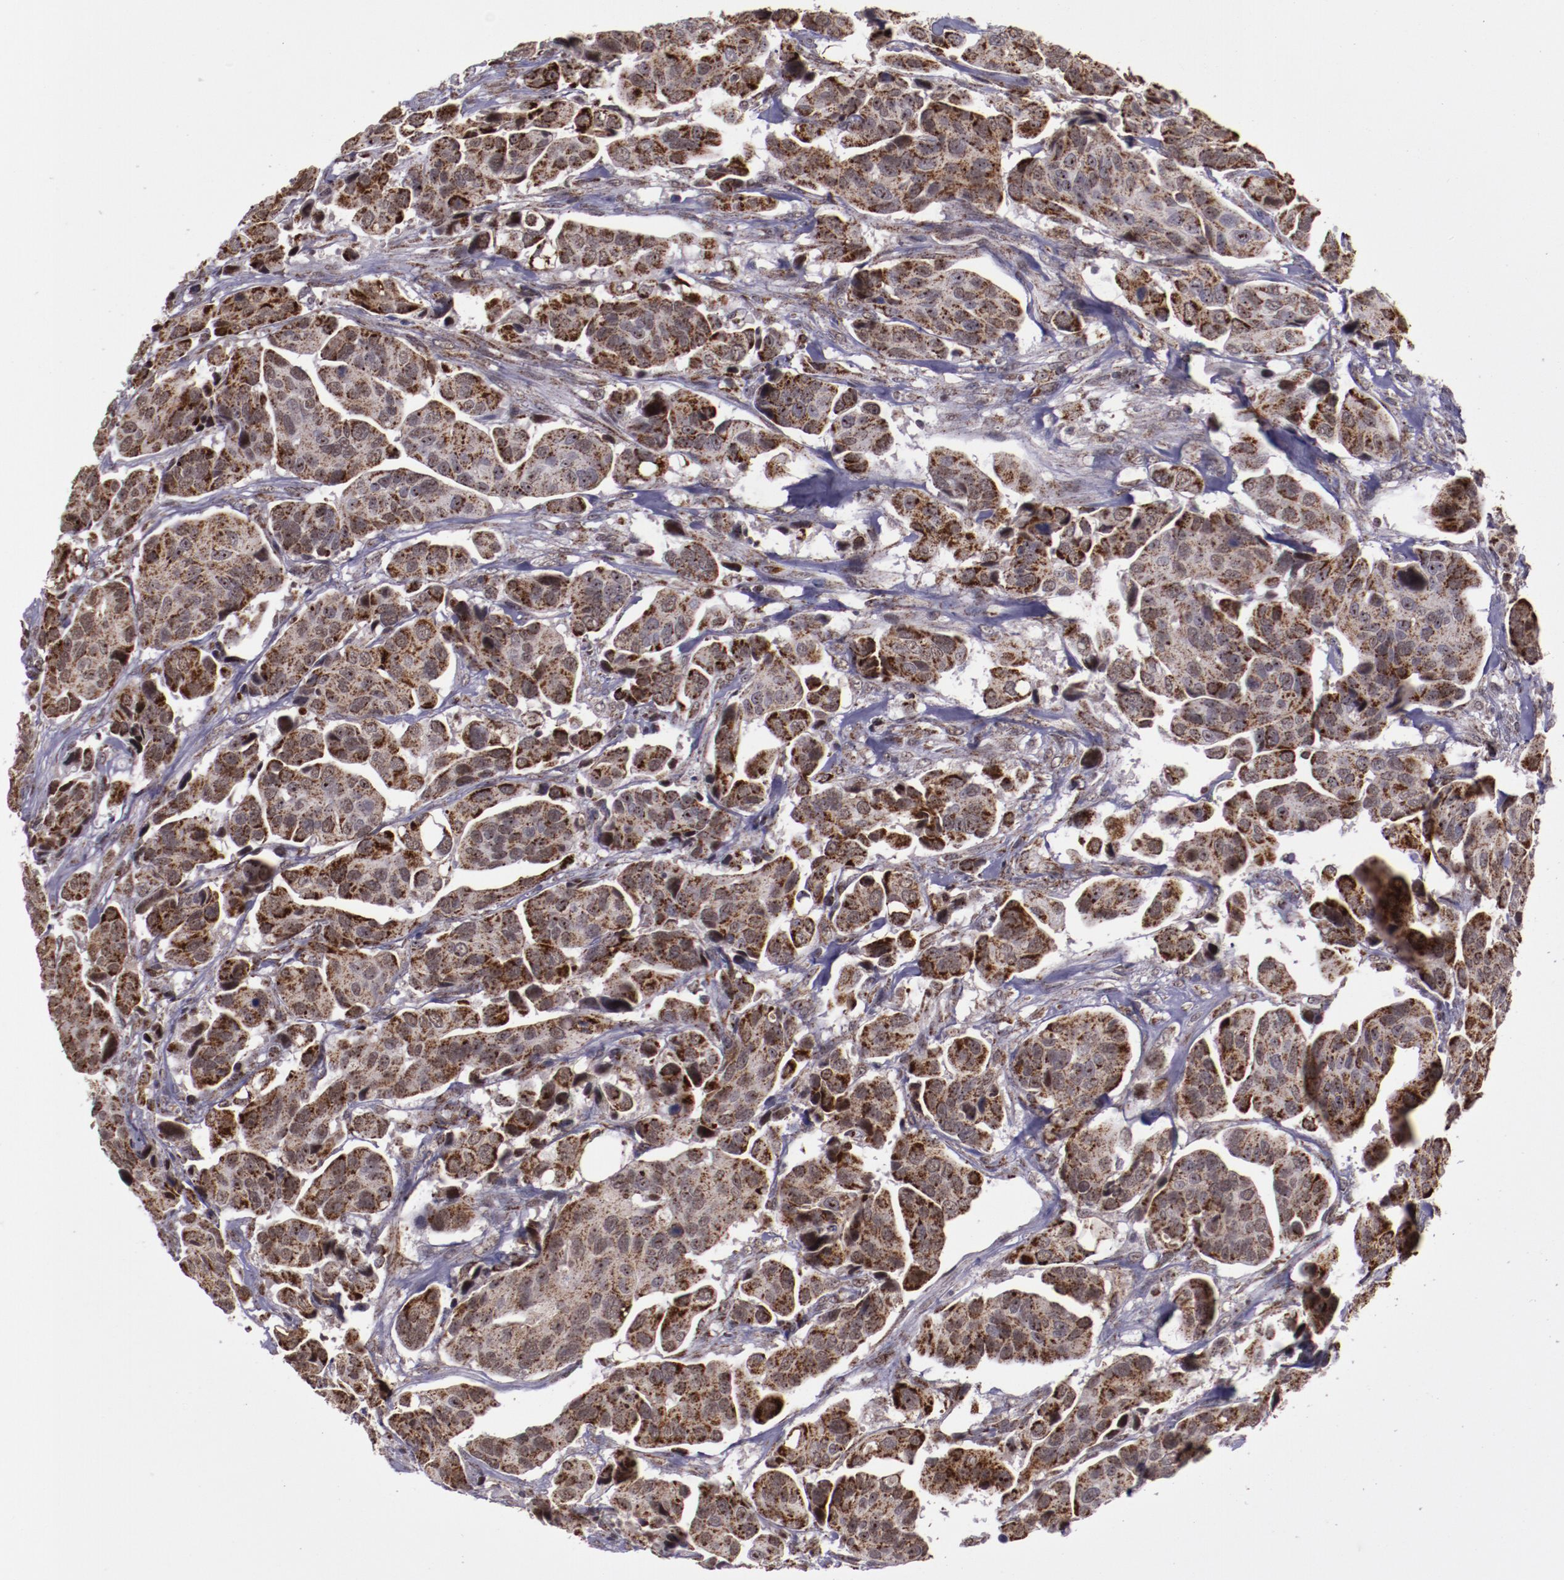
{"staining": {"intensity": "moderate", "quantity": ">75%", "location": "cytoplasmic/membranous"}, "tissue": "urothelial cancer", "cell_type": "Tumor cells", "image_type": "cancer", "snomed": [{"axis": "morphology", "description": "Adenocarcinoma, NOS"}, {"axis": "topography", "description": "Urinary bladder"}], "caption": "This micrograph reveals immunohistochemistry (IHC) staining of human urothelial cancer, with medium moderate cytoplasmic/membranous staining in about >75% of tumor cells.", "gene": "LONP1", "patient": {"sex": "male", "age": 61}}